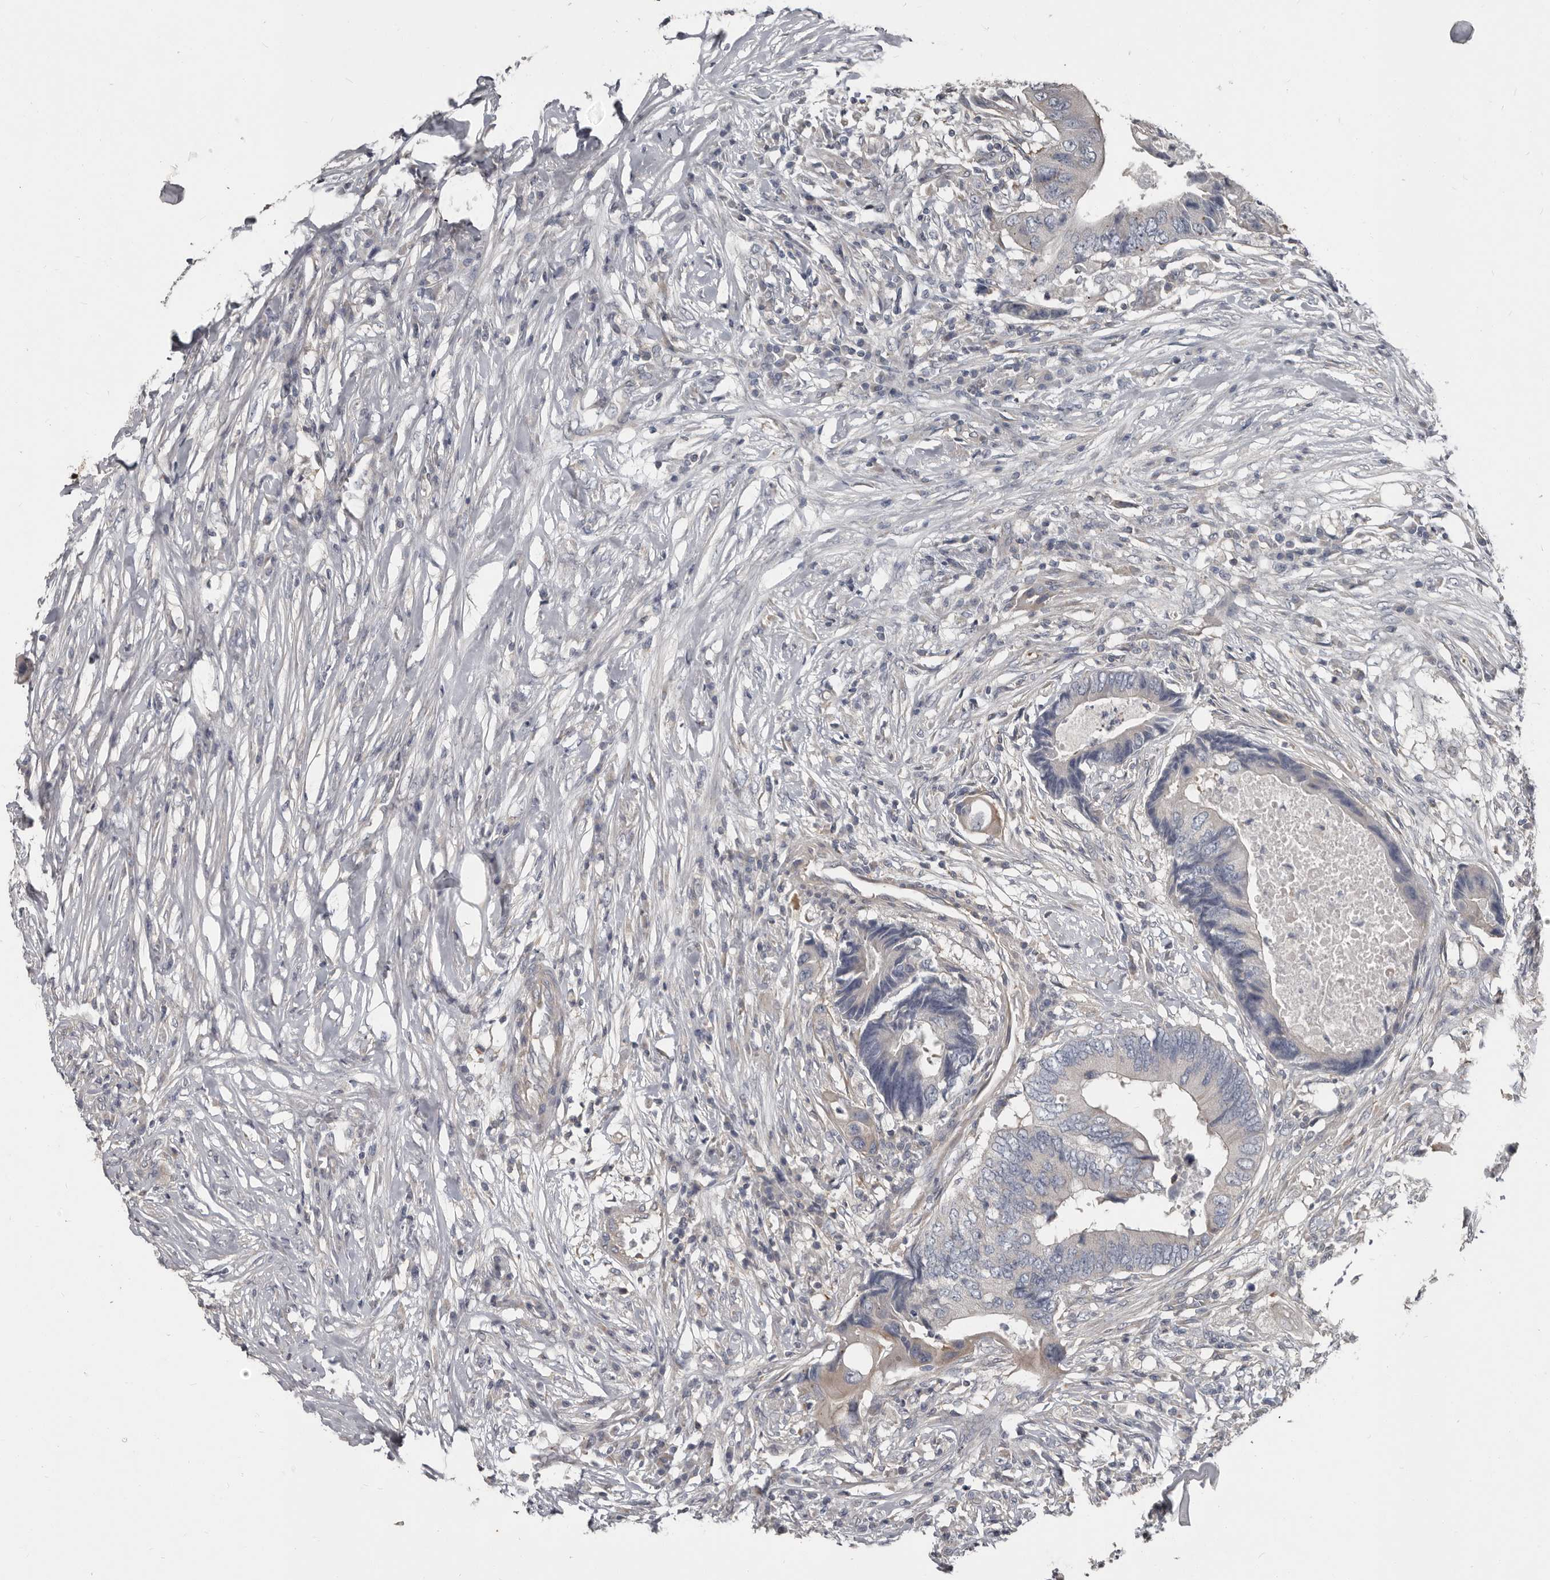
{"staining": {"intensity": "negative", "quantity": "none", "location": "none"}, "tissue": "colorectal cancer", "cell_type": "Tumor cells", "image_type": "cancer", "snomed": [{"axis": "morphology", "description": "Adenocarcinoma, NOS"}, {"axis": "topography", "description": "Colon"}], "caption": "IHC image of colorectal cancer (adenocarcinoma) stained for a protein (brown), which displays no positivity in tumor cells.", "gene": "CA6", "patient": {"sex": "male", "age": 71}}